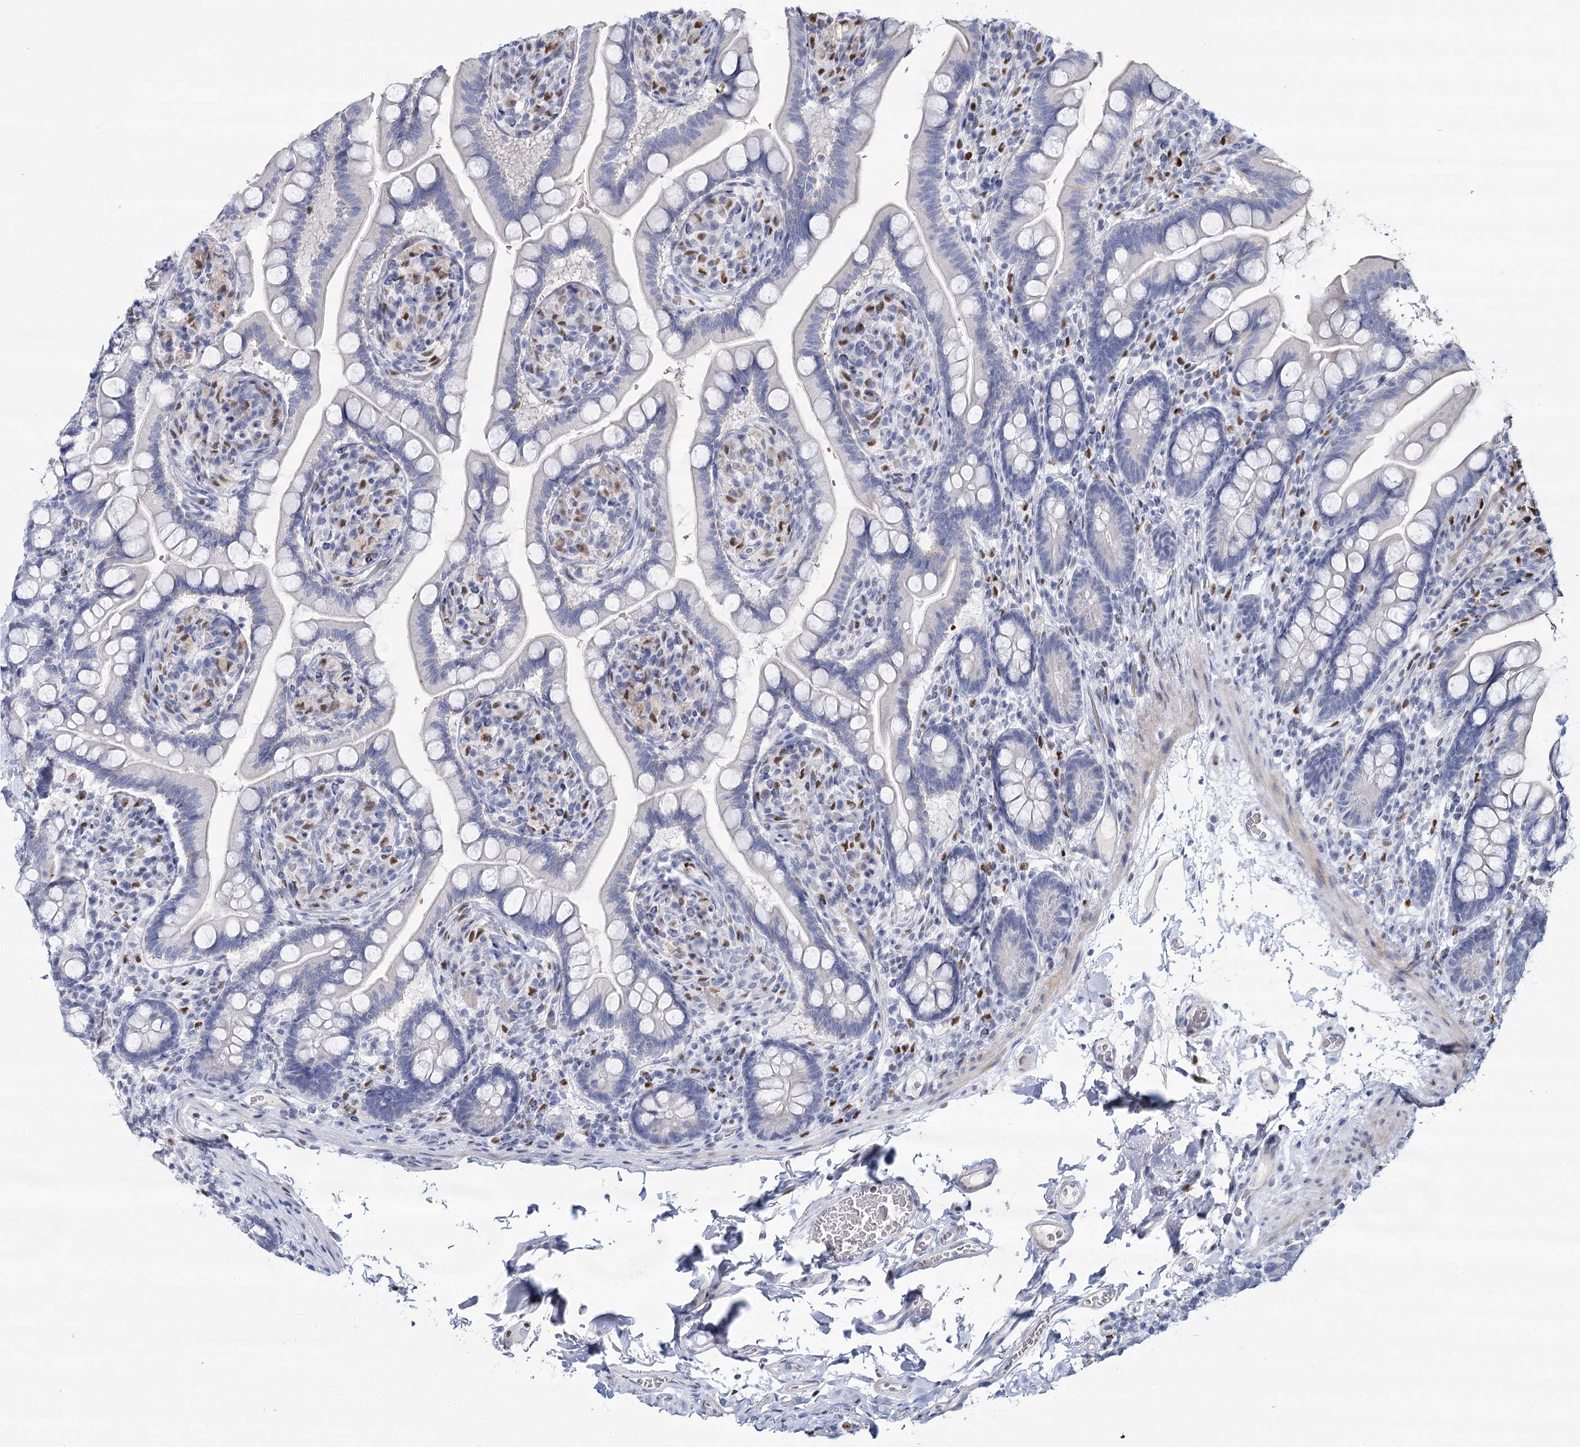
{"staining": {"intensity": "negative", "quantity": "none", "location": "none"}, "tissue": "small intestine", "cell_type": "Glandular cells", "image_type": "normal", "snomed": [{"axis": "morphology", "description": "Normal tissue, NOS"}, {"axis": "topography", "description": "Small intestine"}], "caption": "Glandular cells show no significant protein staining in unremarkable small intestine. Nuclei are stained in blue.", "gene": "IGSF3", "patient": {"sex": "female", "age": 64}}